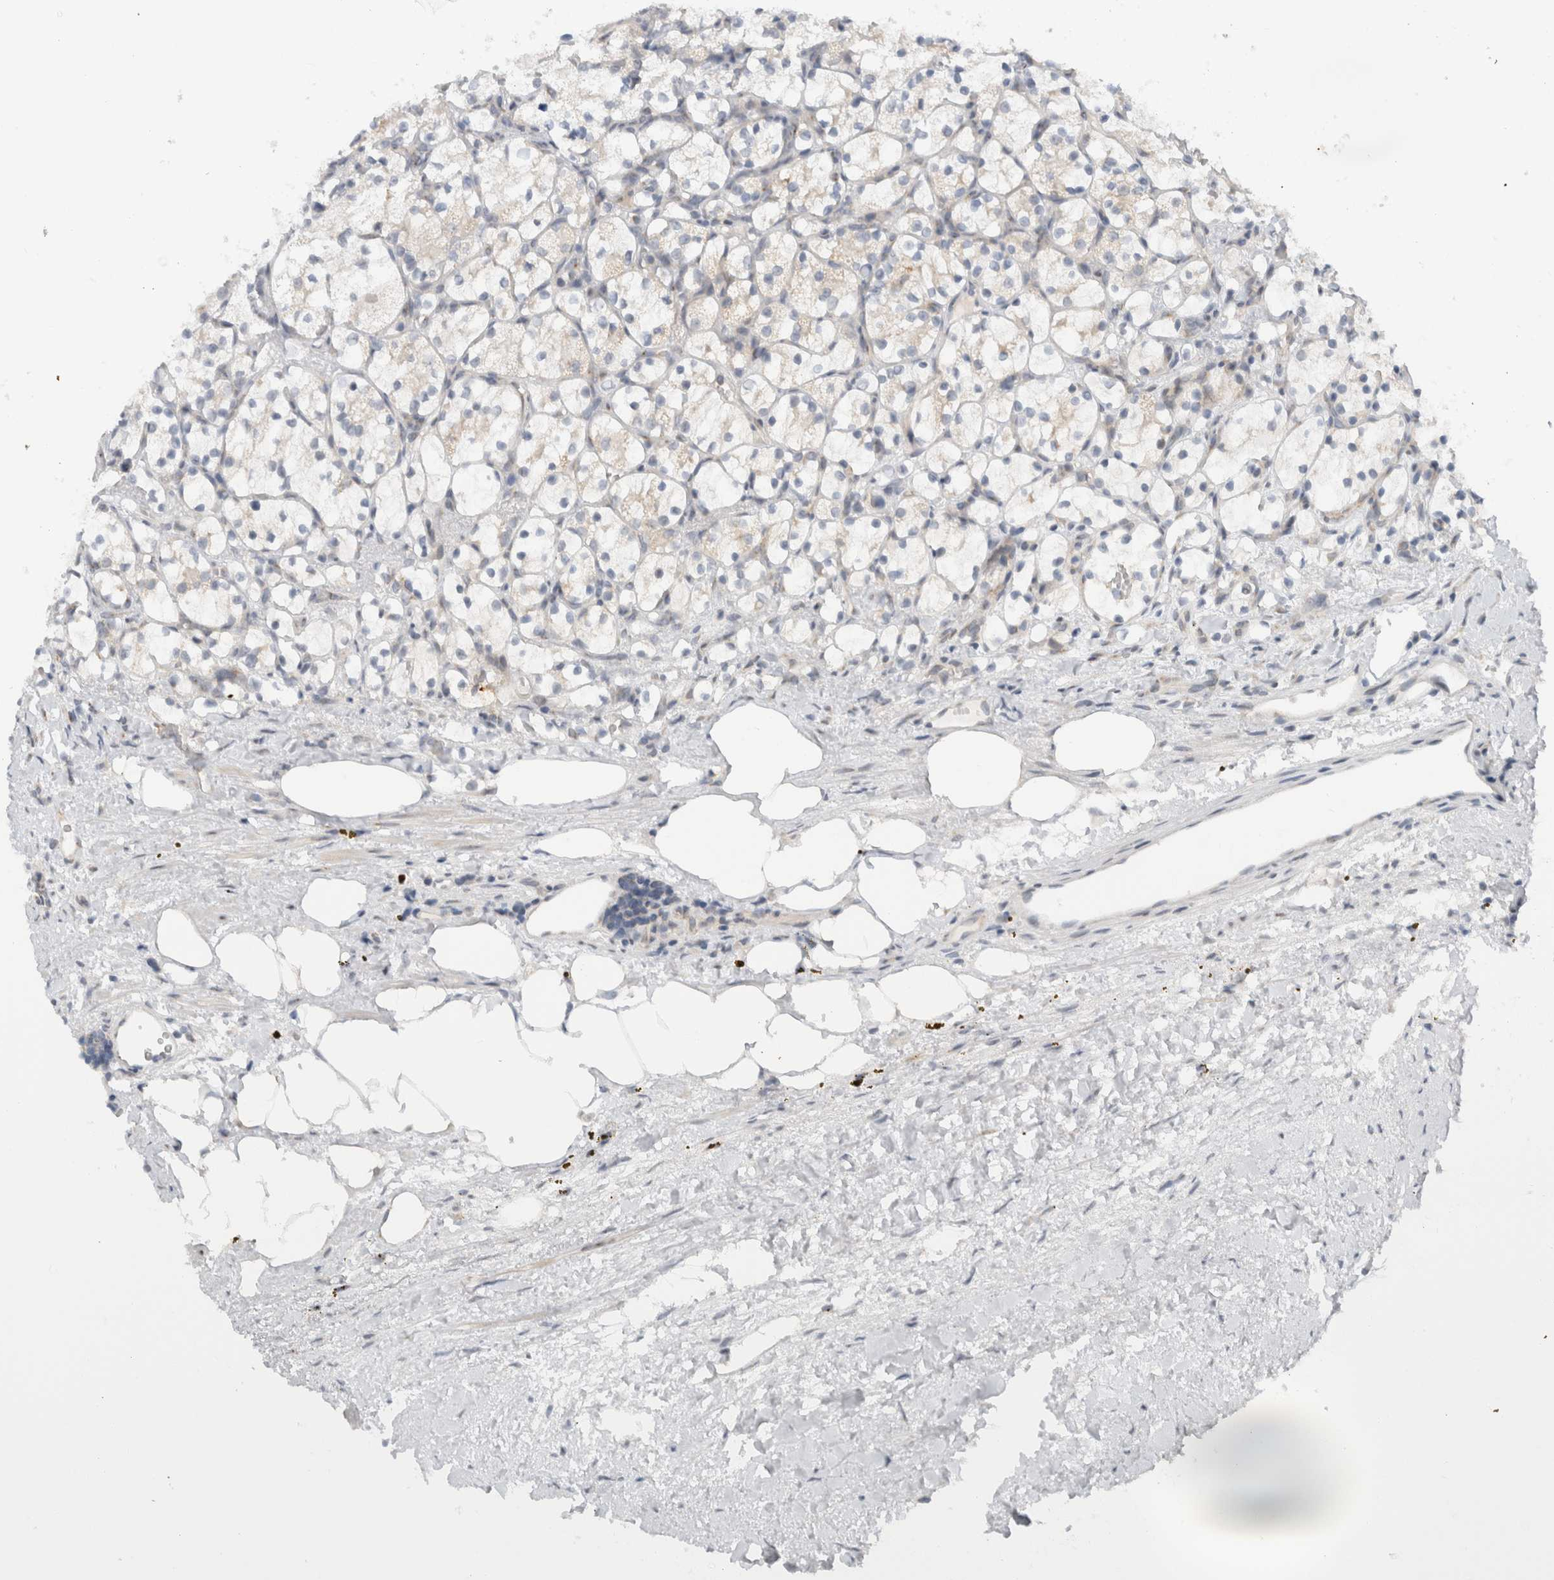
{"staining": {"intensity": "negative", "quantity": "none", "location": "none"}, "tissue": "renal cancer", "cell_type": "Tumor cells", "image_type": "cancer", "snomed": [{"axis": "morphology", "description": "Adenocarcinoma, NOS"}, {"axis": "topography", "description": "Kidney"}], "caption": "Tumor cells are negative for protein expression in human adenocarcinoma (renal). The staining was performed using DAB (3,3'-diaminobenzidine) to visualize the protein expression in brown, while the nuclei were stained in blue with hematoxylin (Magnification: 20x).", "gene": "CMC2", "patient": {"sex": "female", "age": 69}}